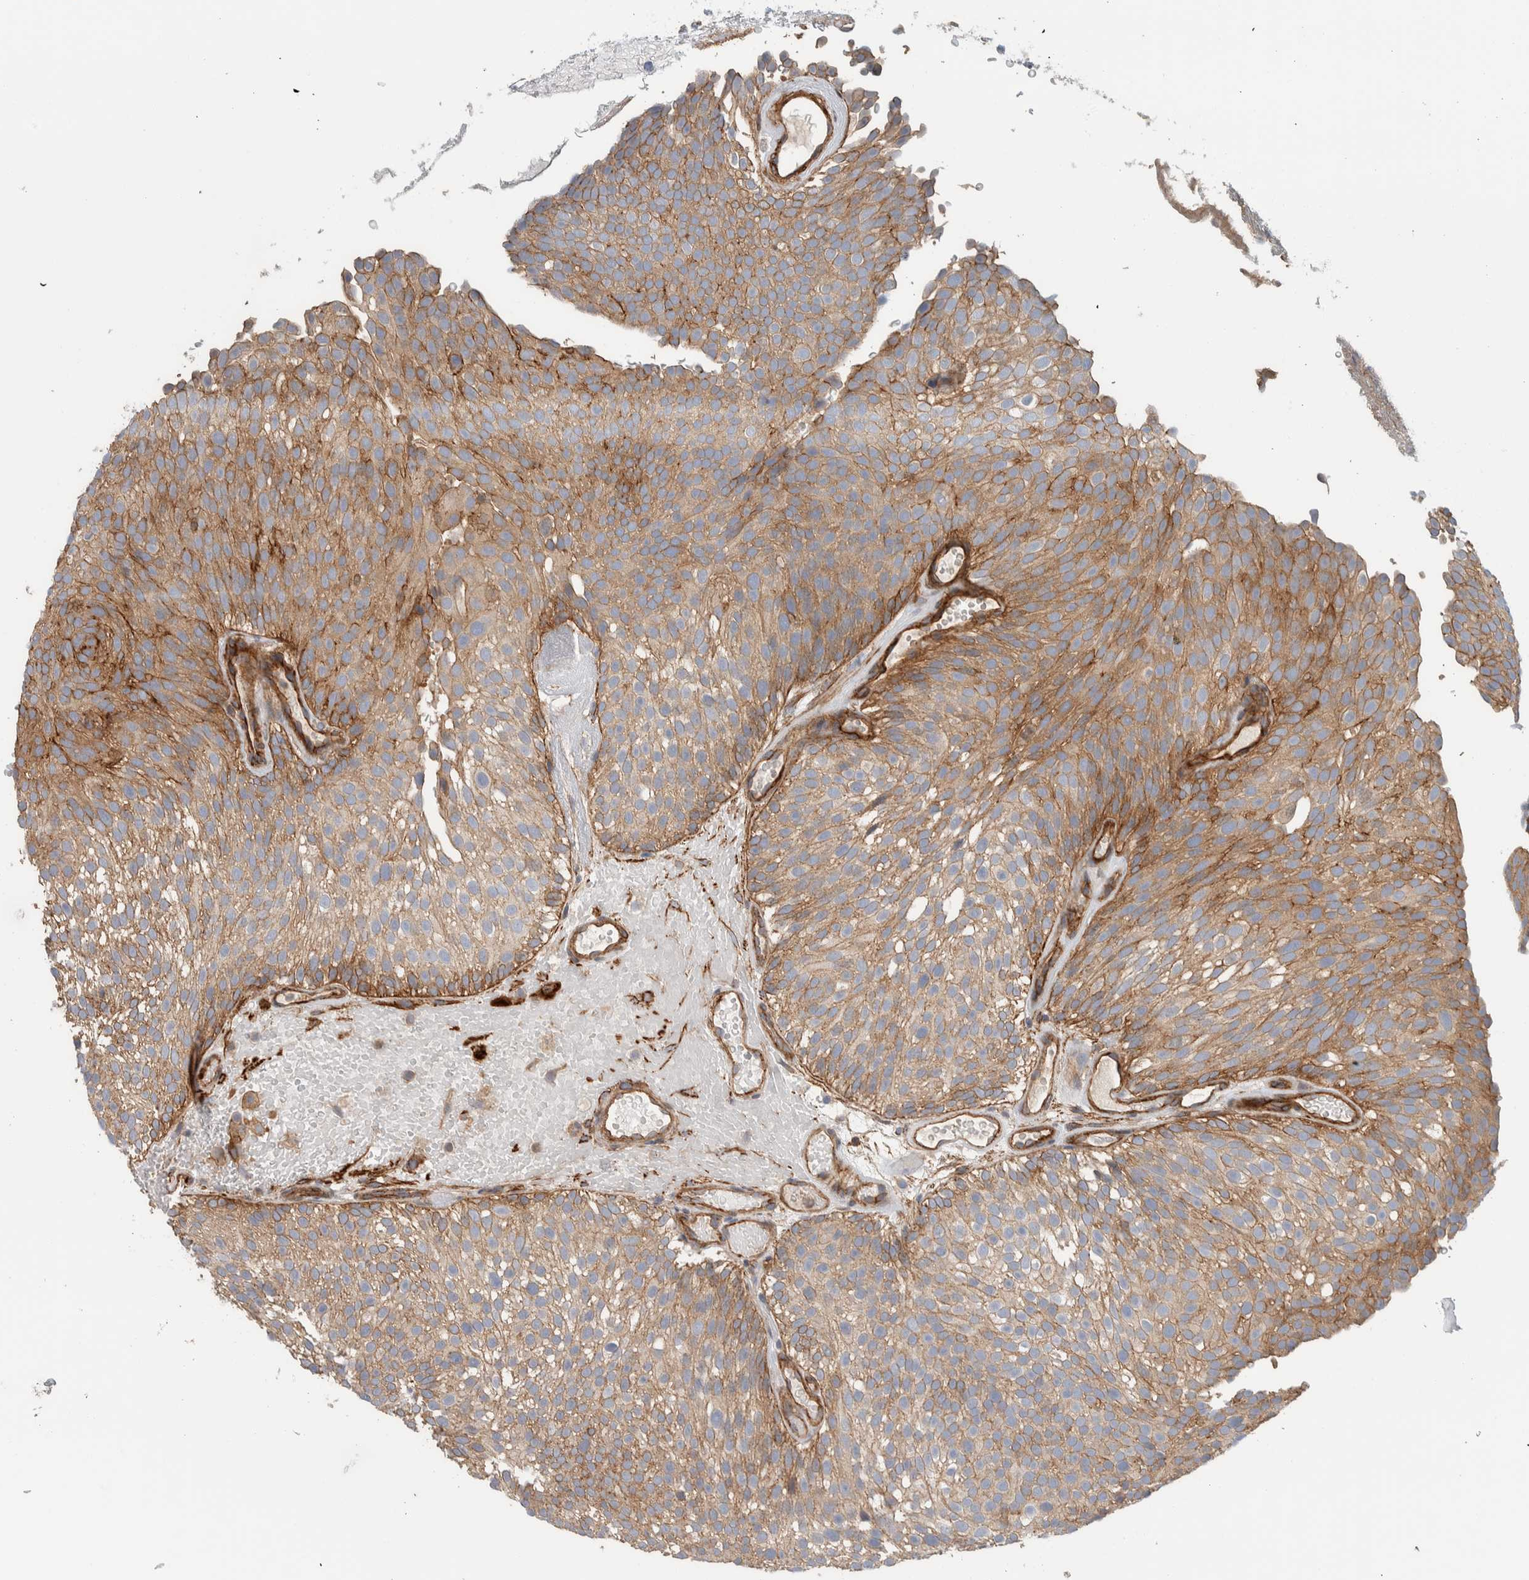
{"staining": {"intensity": "moderate", "quantity": ">75%", "location": "cytoplasmic/membranous"}, "tissue": "urothelial cancer", "cell_type": "Tumor cells", "image_type": "cancer", "snomed": [{"axis": "morphology", "description": "Urothelial carcinoma, Low grade"}, {"axis": "topography", "description": "Urinary bladder"}], "caption": "Protein staining of urothelial cancer tissue reveals moderate cytoplasmic/membranous positivity in about >75% of tumor cells.", "gene": "MPRIP", "patient": {"sex": "male", "age": 78}}